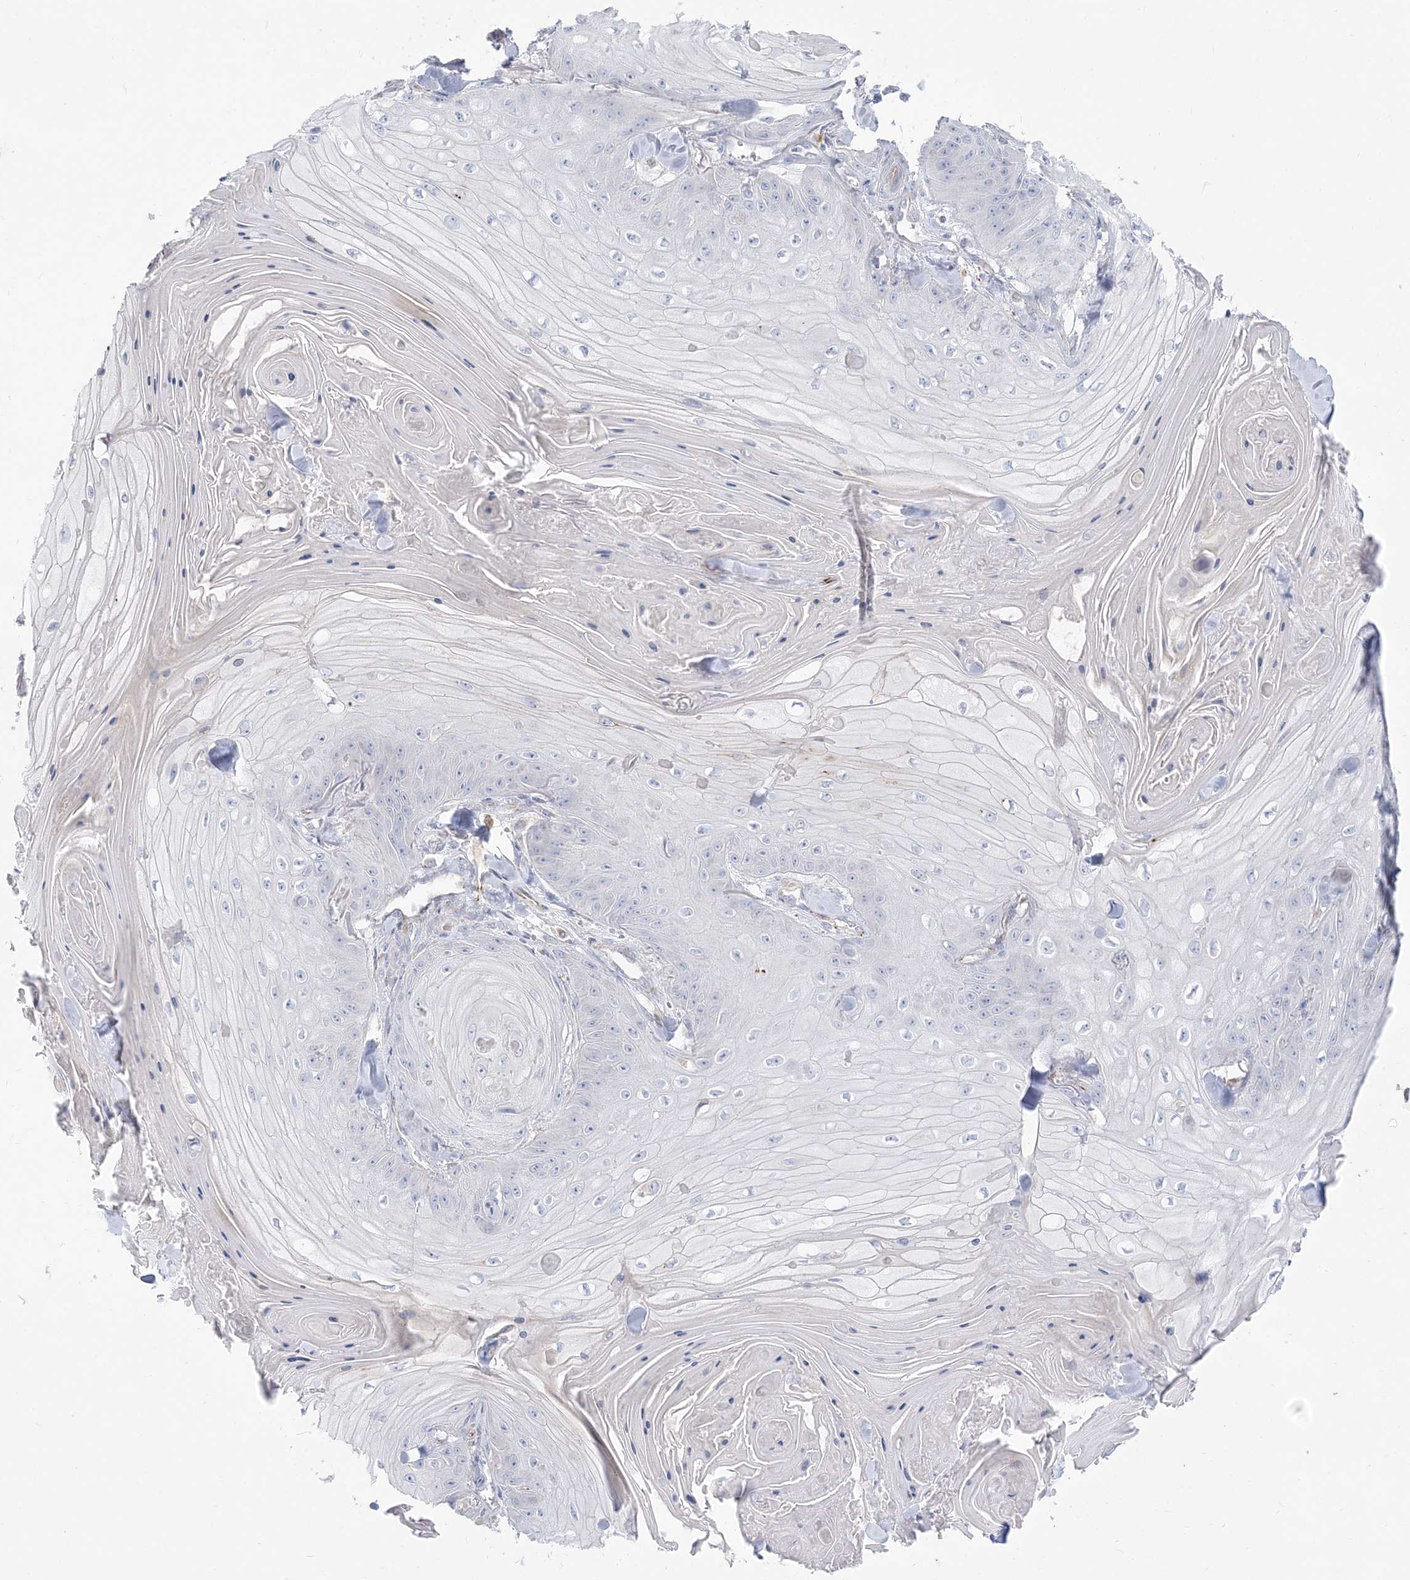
{"staining": {"intensity": "negative", "quantity": "none", "location": "none"}, "tissue": "skin cancer", "cell_type": "Tumor cells", "image_type": "cancer", "snomed": [{"axis": "morphology", "description": "Squamous cell carcinoma, NOS"}, {"axis": "topography", "description": "Skin"}], "caption": "The micrograph displays no significant expression in tumor cells of skin cancer (squamous cell carcinoma).", "gene": "GPAT2", "patient": {"sex": "male", "age": 74}}